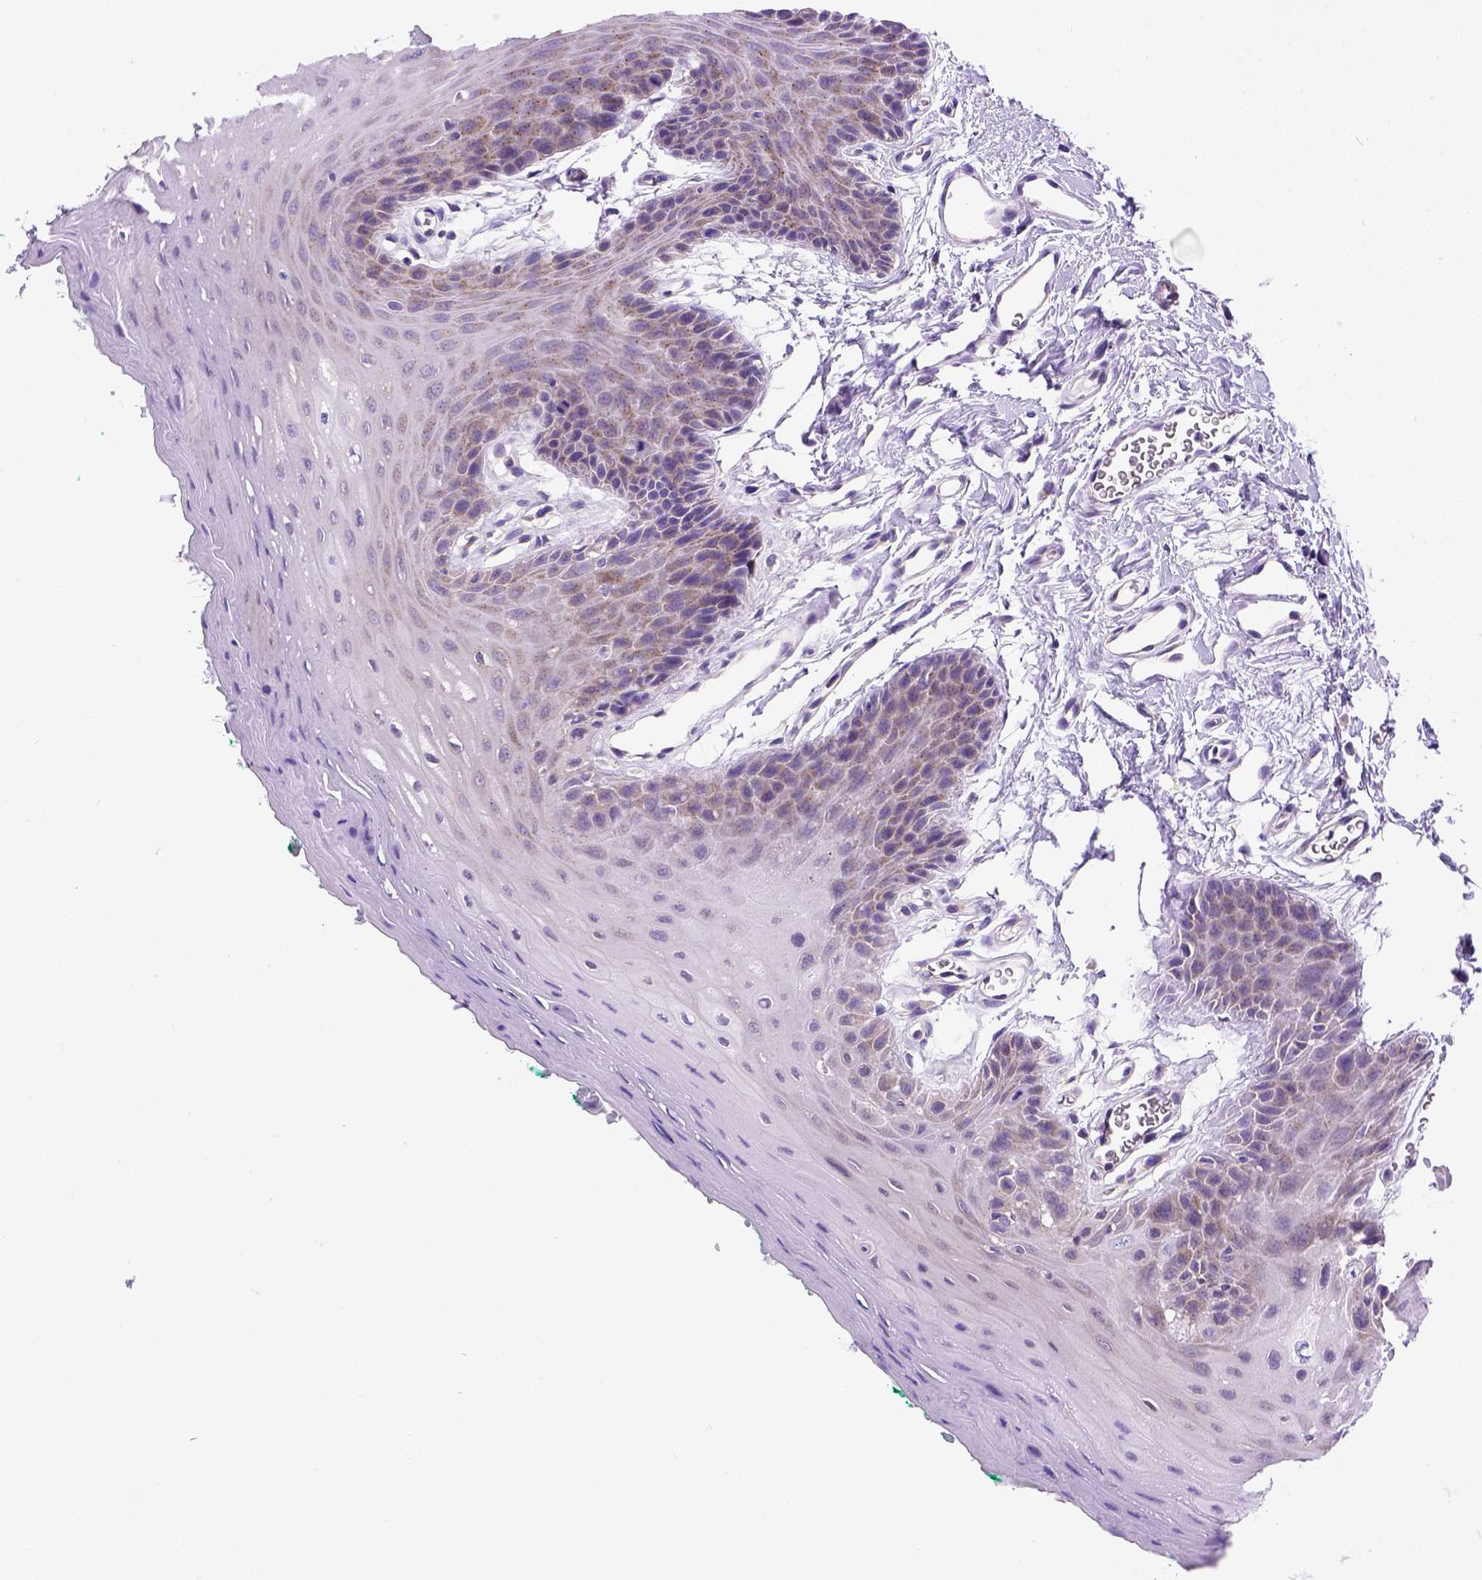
{"staining": {"intensity": "moderate", "quantity": "25%-75%", "location": "cytoplasmic/membranous"}, "tissue": "oral mucosa", "cell_type": "Squamous epithelial cells", "image_type": "normal", "snomed": [{"axis": "morphology", "description": "Normal tissue, NOS"}, {"axis": "morphology", "description": "Squamous cell carcinoma, NOS"}, {"axis": "topography", "description": "Oral tissue"}, {"axis": "topography", "description": "Head-Neck"}], "caption": "Unremarkable oral mucosa was stained to show a protein in brown. There is medium levels of moderate cytoplasmic/membranous expression in about 25%-75% of squamous epithelial cells.", "gene": "FOXI1", "patient": {"sex": "female", "age": 50}}